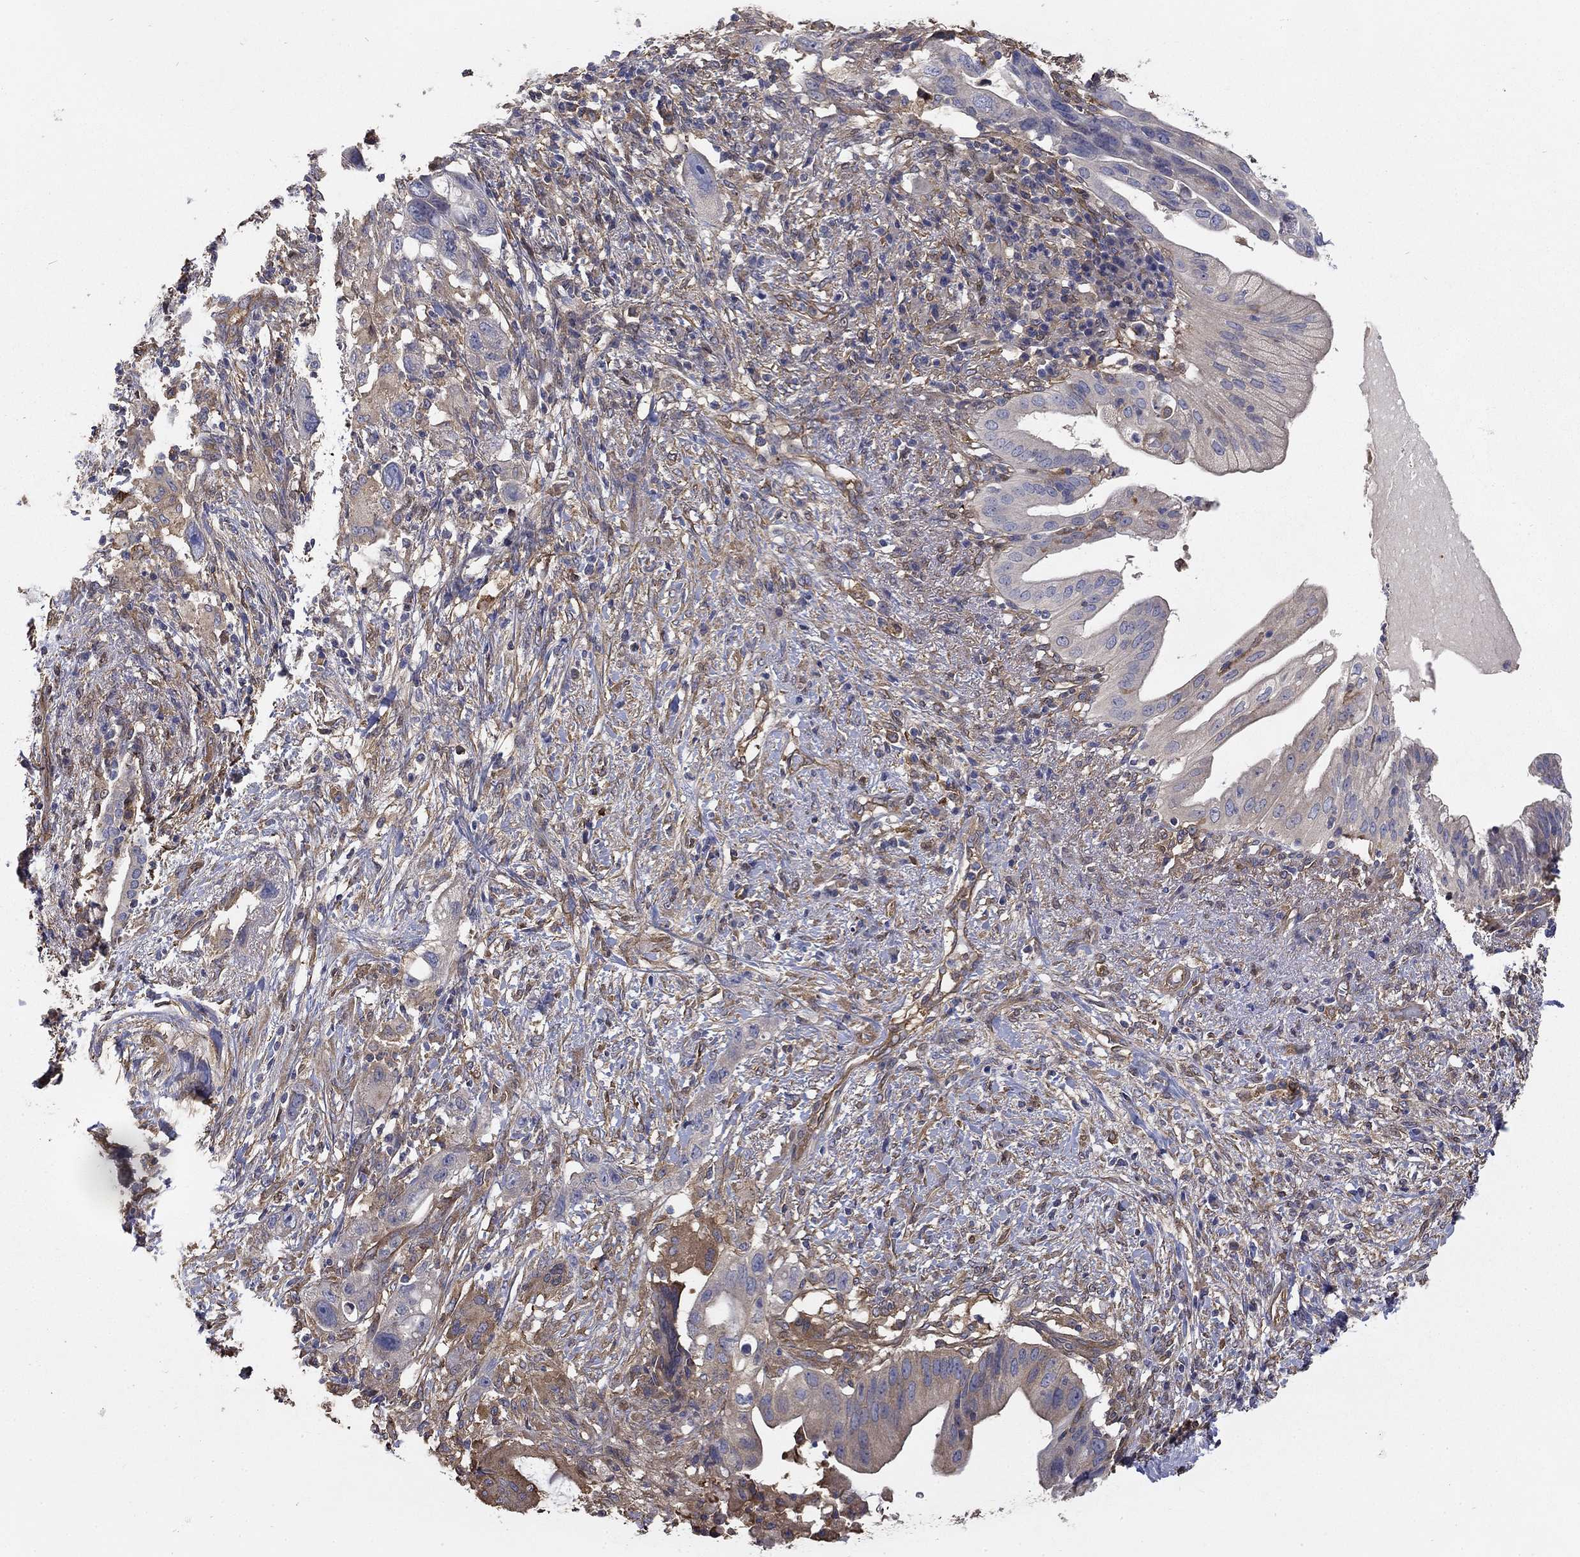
{"staining": {"intensity": "weak", "quantity": "25%-75%", "location": "cytoplasmic/membranous"}, "tissue": "pancreatic cancer", "cell_type": "Tumor cells", "image_type": "cancer", "snomed": [{"axis": "morphology", "description": "Adenocarcinoma, NOS"}, {"axis": "topography", "description": "Pancreas"}], "caption": "A photomicrograph showing weak cytoplasmic/membranous staining in approximately 25%-75% of tumor cells in adenocarcinoma (pancreatic), as visualized by brown immunohistochemical staining.", "gene": "DPYSL2", "patient": {"sex": "female", "age": 72}}